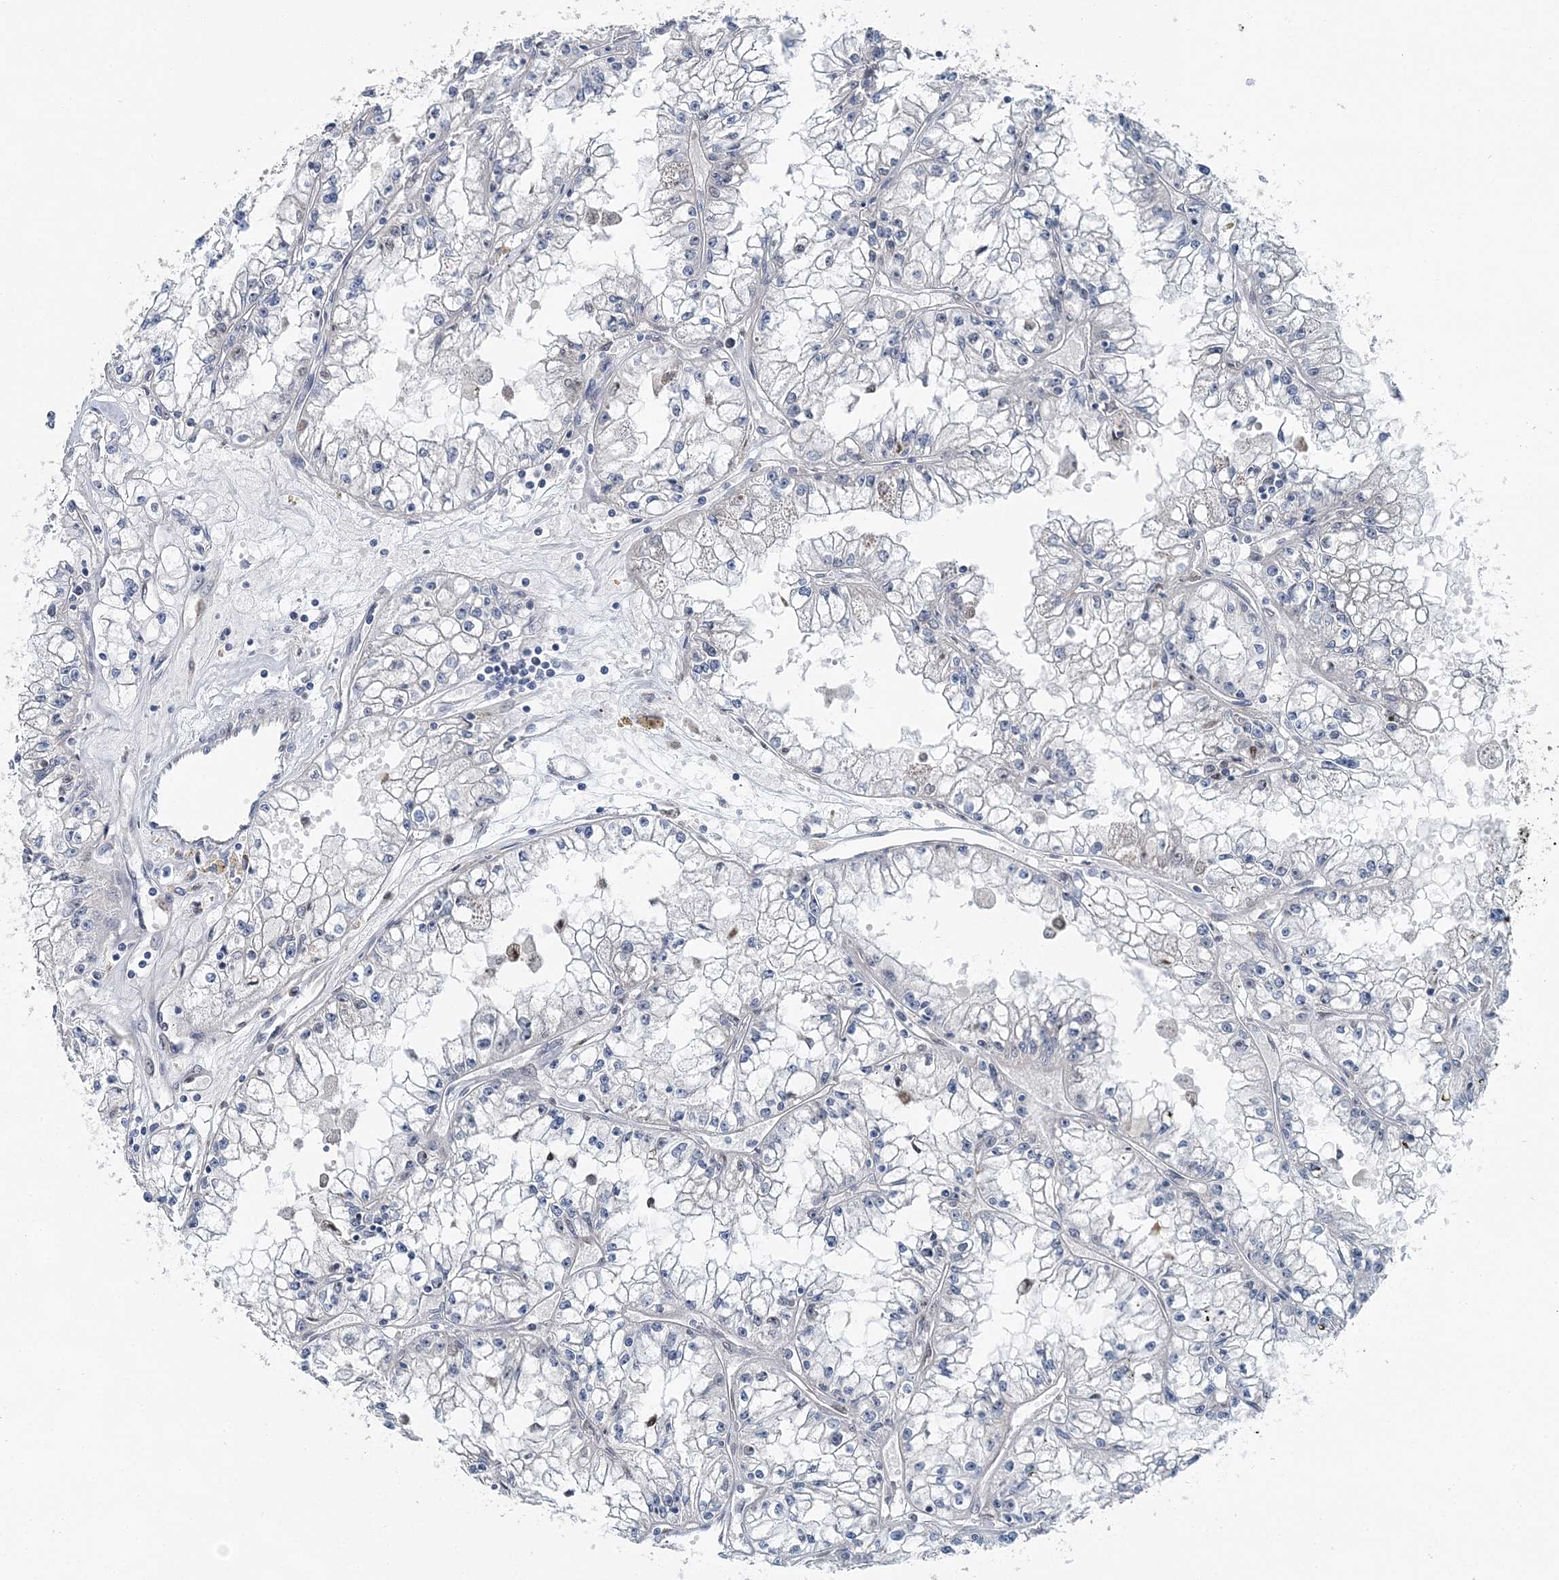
{"staining": {"intensity": "negative", "quantity": "none", "location": "none"}, "tissue": "renal cancer", "cell_type": "Tumor cells", "image_type": "cancer", "snomed": [{"axis": "morphology", "description": "Adenocarcinoma, NOS"}, {"axis": "topography", "description": "Kidney"}], "caption": "Tumor cells are negative for protein expression in human renal cancer (adenocarcinoma).", "gene": "HAT1", "patient": {"sex": "male", "age": 56}}